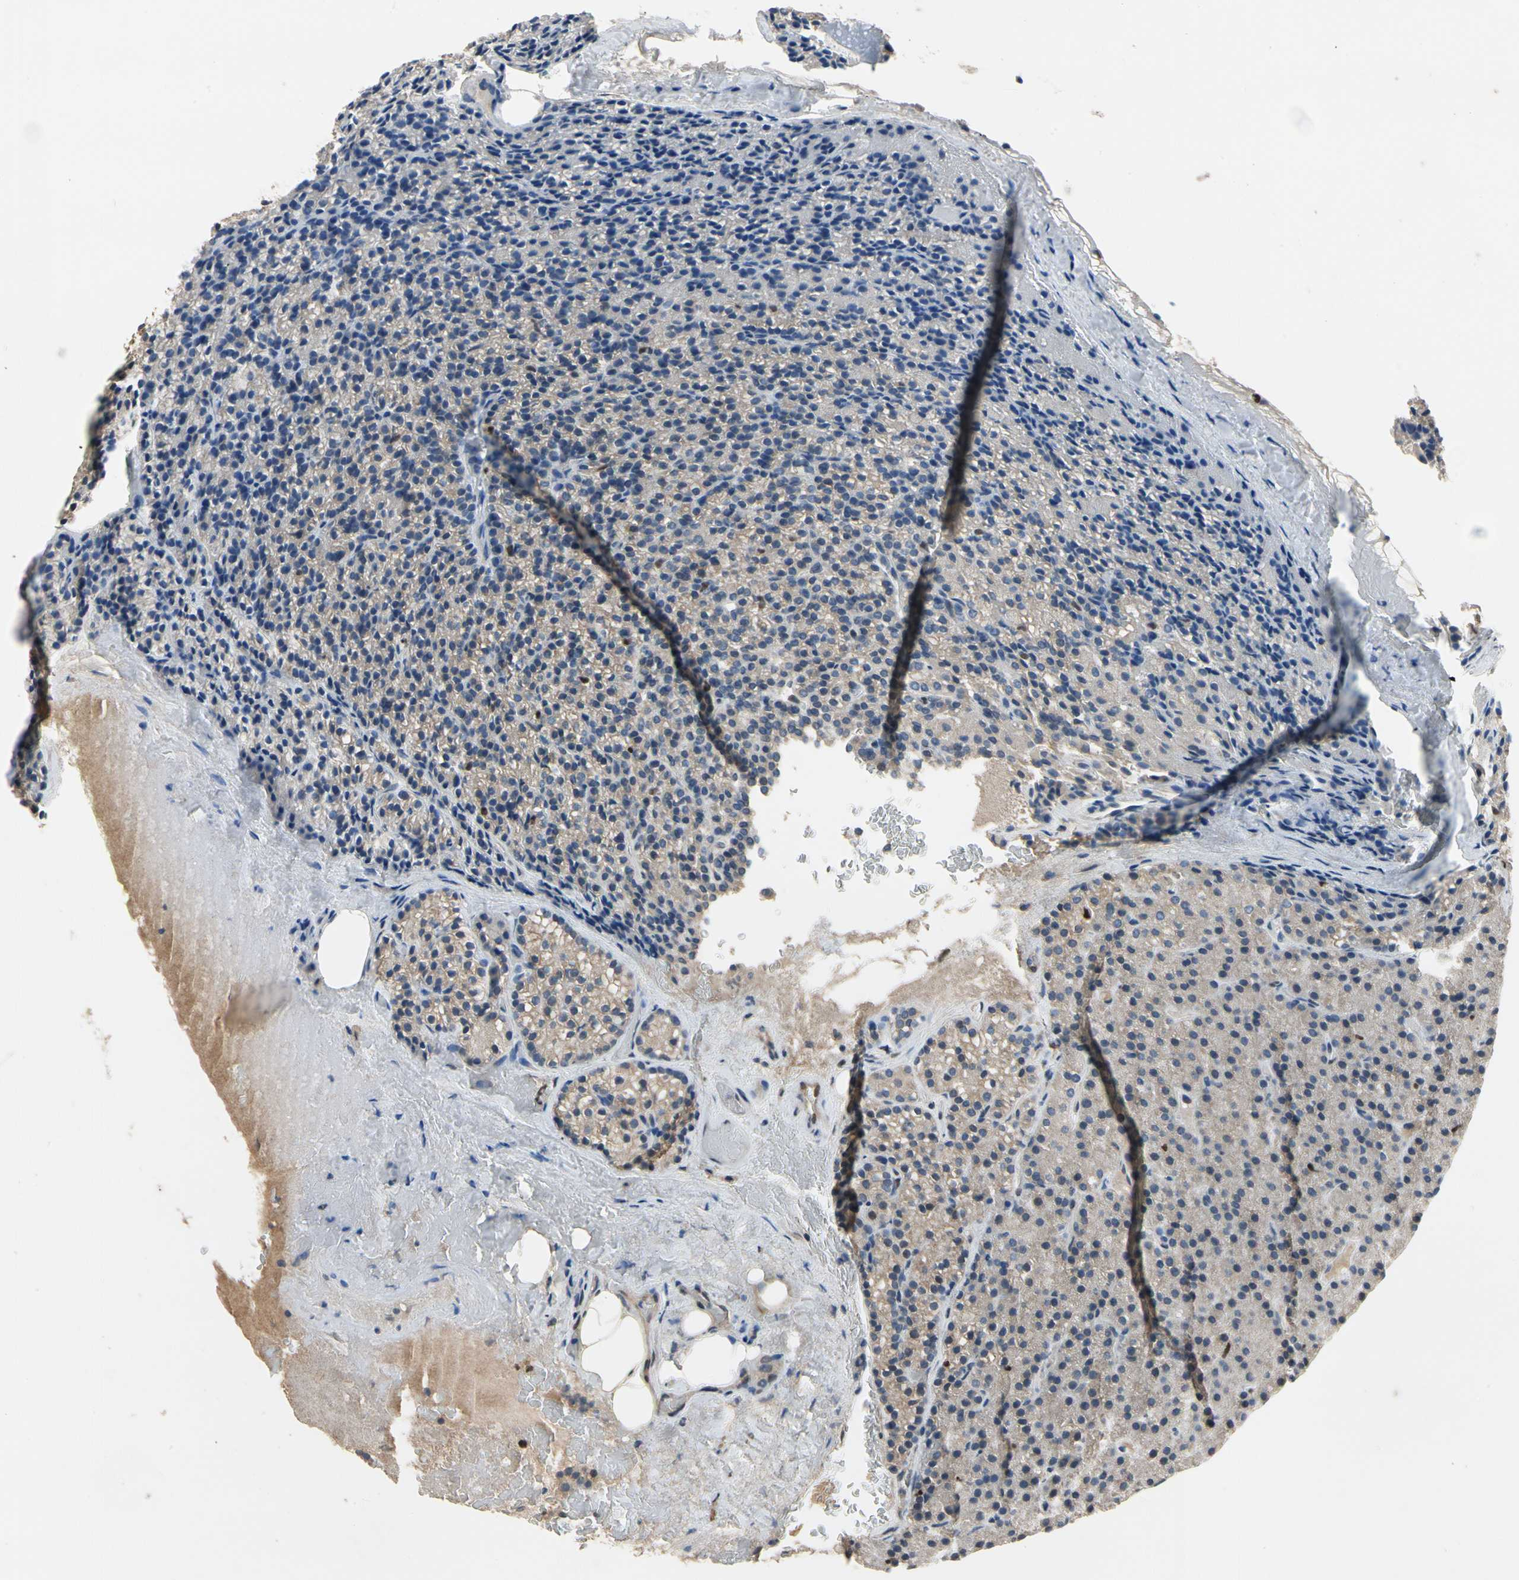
{"staining": {"intensity": "weak", "quantity": ">75%", "location": "cytoplasmic/membranous"}, "tissue": "parathyroid gland", "cell_type": "Glandular cells", "image_type": "normal", "snomed": [{"axis": "morphology", "description": "Normal tissue, NOS"}, {"axis": "morphology", "description": "Hyperplasia, NOS"}, {"axis": "topography", "description": "Parathyroid gland"}], "caption": "The micrograph shows staining of normal parathyroid gland, revealing weak cytoplasmic/membranous protein staining (brown color) within glandular cells. (DAB (3,3'-diaminobenzidine) IHC, brown staining for protein, blue staining for nuclei).", "gene": "CGREF1", "patient": {"sex": "male", "age": 44}}